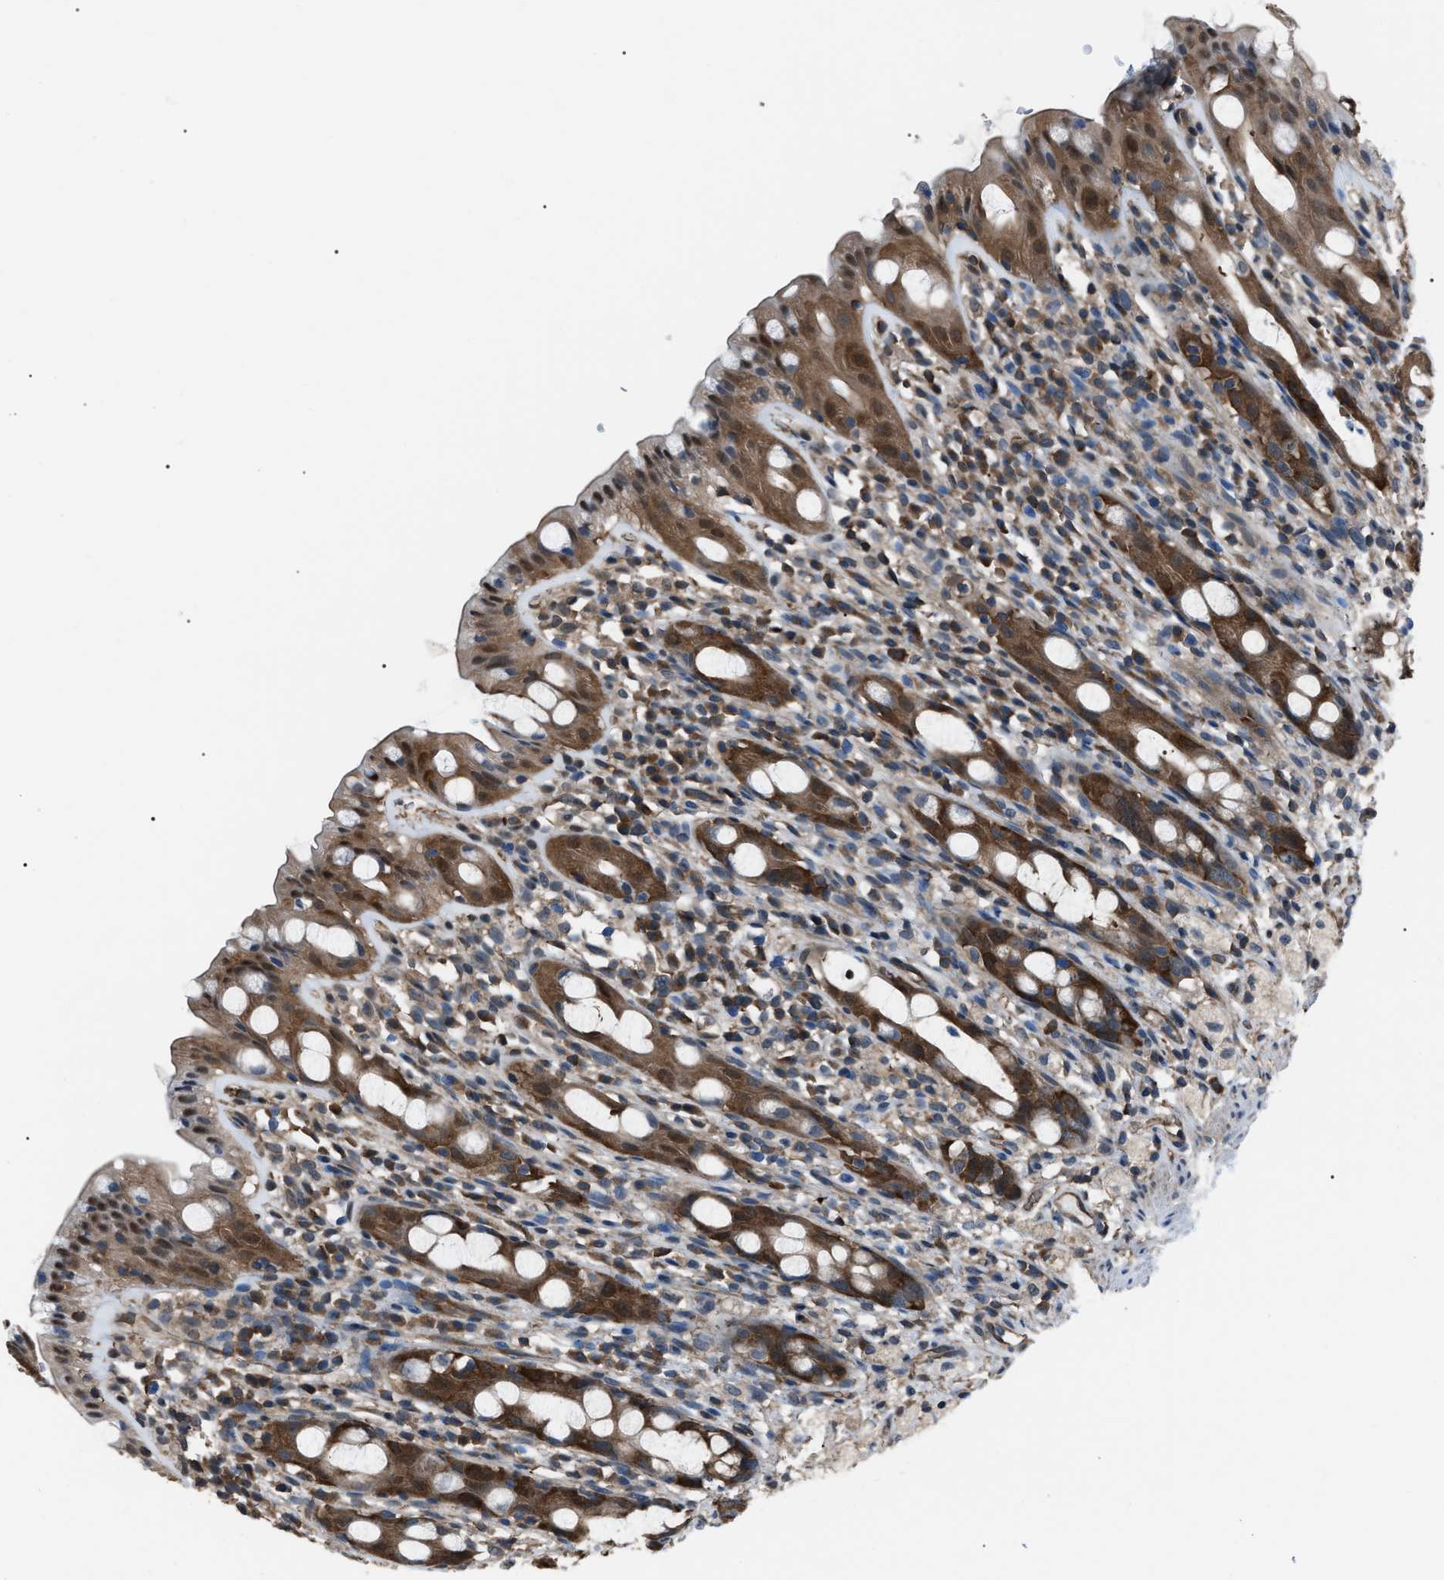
{"staining": {"intensity": "strong", "quantity": ">75%", "location": "cytoplasmic/membranous,nuclear"}, "tissue": "rectum", "cell_type": "Glandular cells", "image_type": "normal", "snomed": [{"axis": "morphology", "description": "Normal tissue, NOS"}, {"axis": "topography", "description": "Rectum"}], "caption": "Strong cytoplasmic/membranous,nuclear protein expression is appreciated in about >75% of glandular cells in rectum. (IHC, brightfield microscopy, high magnification).", "gene": "PDCD5", "patient": {"sex": "male", "age": 44}}